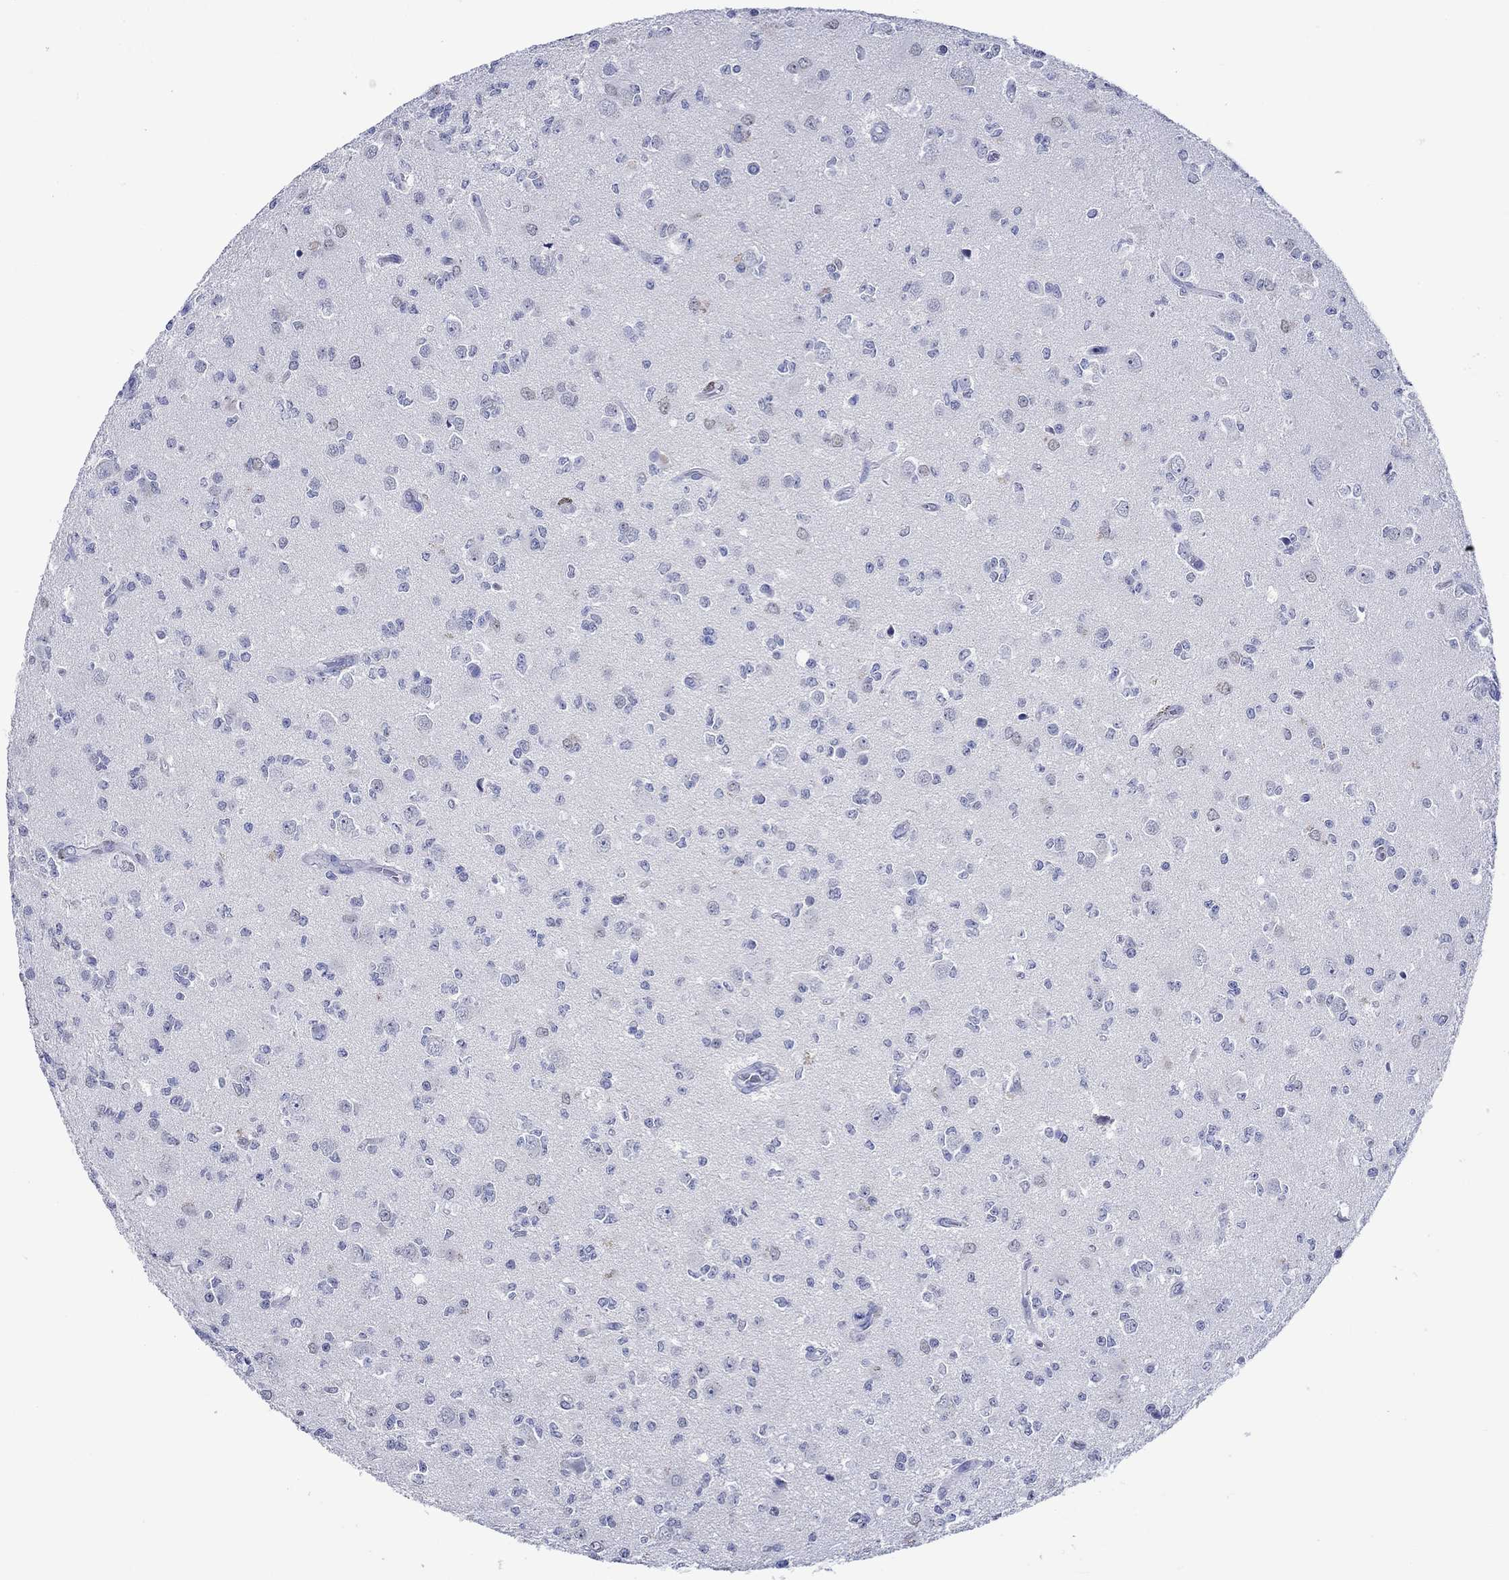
{"staining": {"intensity": "negative", "quantity": "none", "location": "none"}, "tissue": "glioma", "cell_type": "Tumor cells", "image_type": "cancer", "snomed": [{"axis": "morphology", "description": "Glioma, malignant, Low grade"}, {"axis": "topography", "description": "Brain"}], "caption": "Immunohistochemistry (IHC) micrograph of malignant low-grade glioma stained for a protein (brown), which reveals no staining in tumor cells. (DAB (3,3'-diaminobenzidine) IHC visualized using brightfield microscopy, high magnification).", "gene": "KLHL35", "patient": {"sex": "female", "age": 45}}